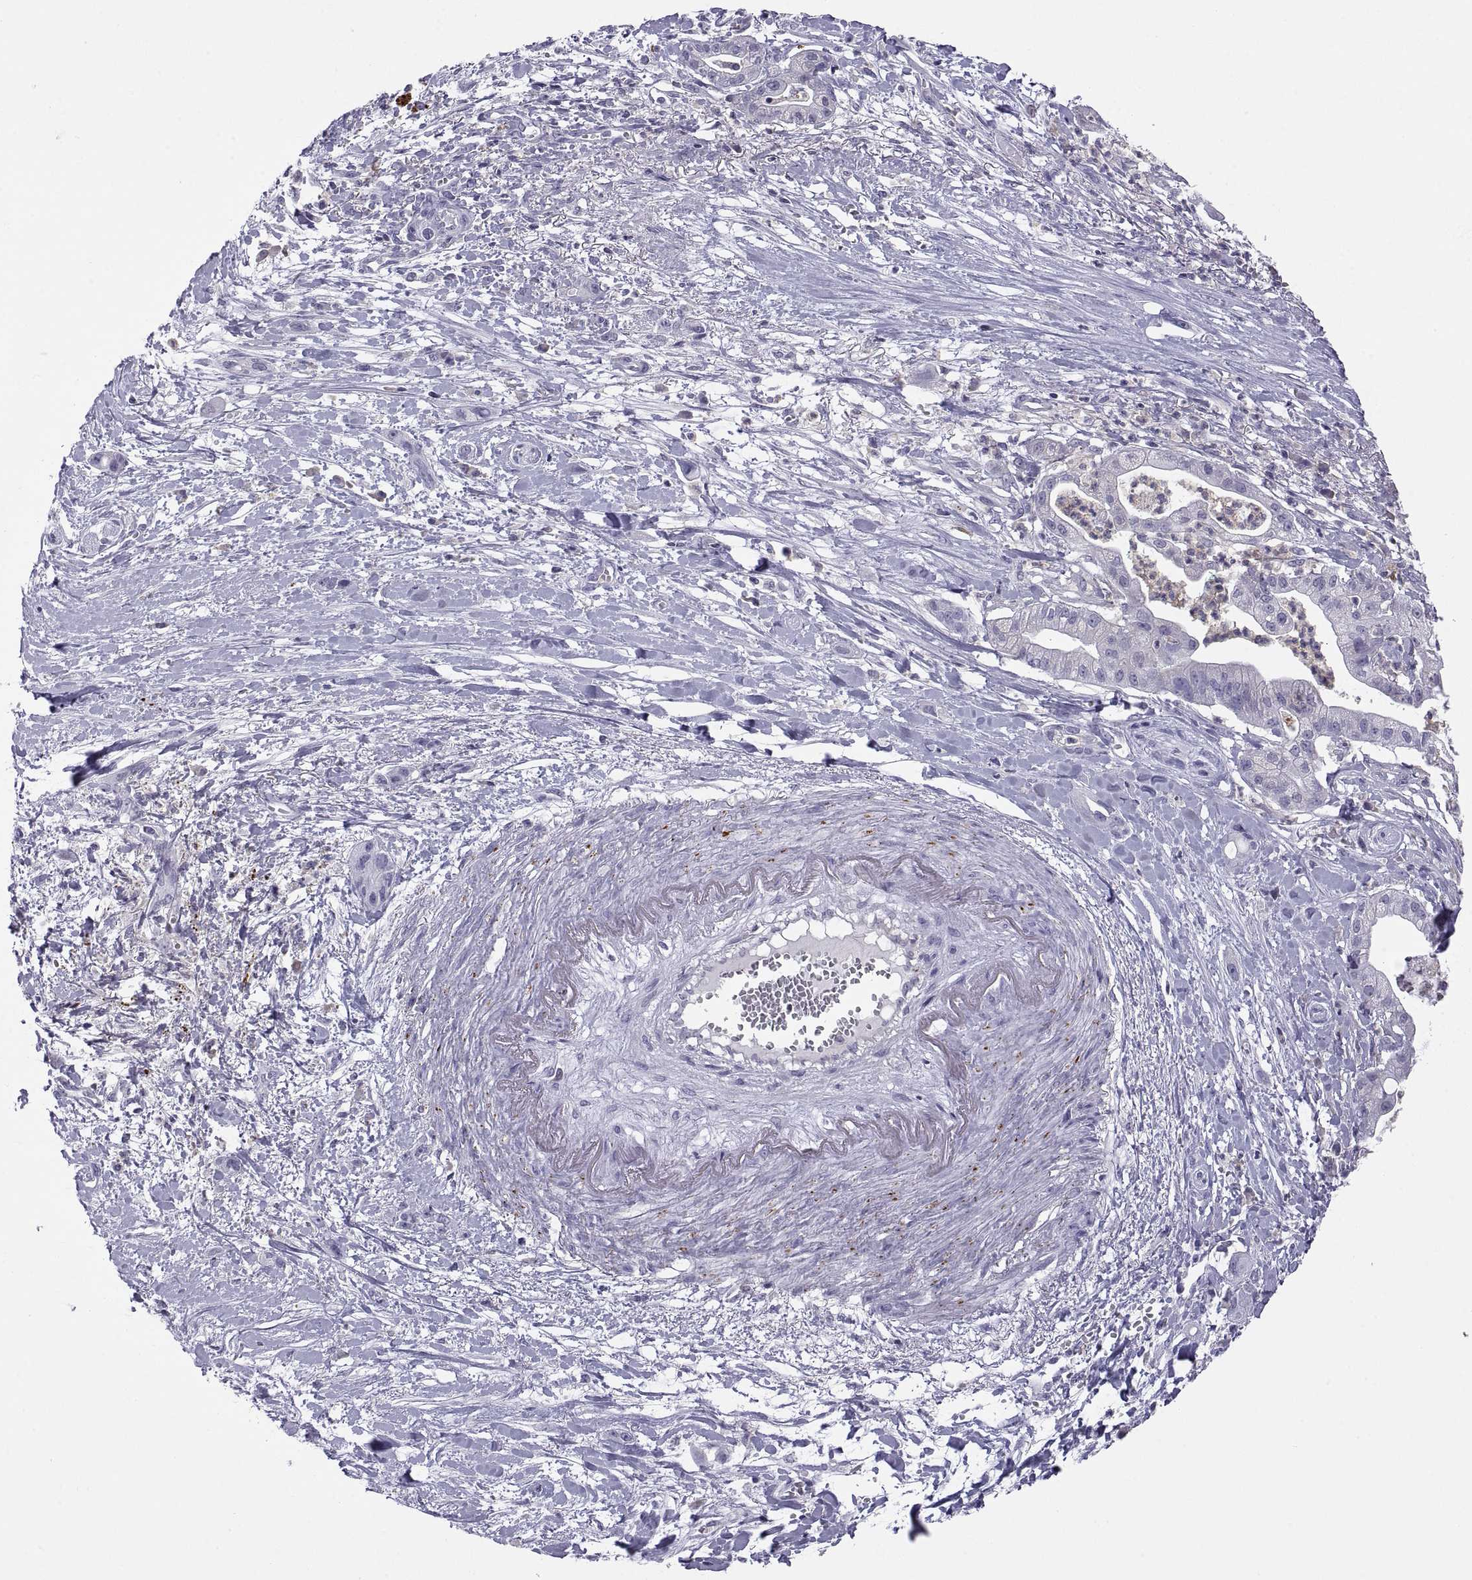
{"staining": {"intensity": "negative", "quantity": "none", "location": "none"}, "tissue": "pancreatic cancer", "cell_type": "Tumor cells", "image_type": "cancer", "snomed": [{"axis": "morphology", "description": "Normal tissue, NOS"}, {"axis": "morphology", "description": "Adenocarcinoma, NOS"}, {"axis": "topography", "description": "Lymph node"}, {"axis": "topography", "description": "Pancreas"}], "caption": "This is a histopathology image of IHC staining of pancreatic adenocarcinoma, which shows no staining in tumor cells.", "gene": "RGS19", "patient": {"sex": "female", "age": 58}}